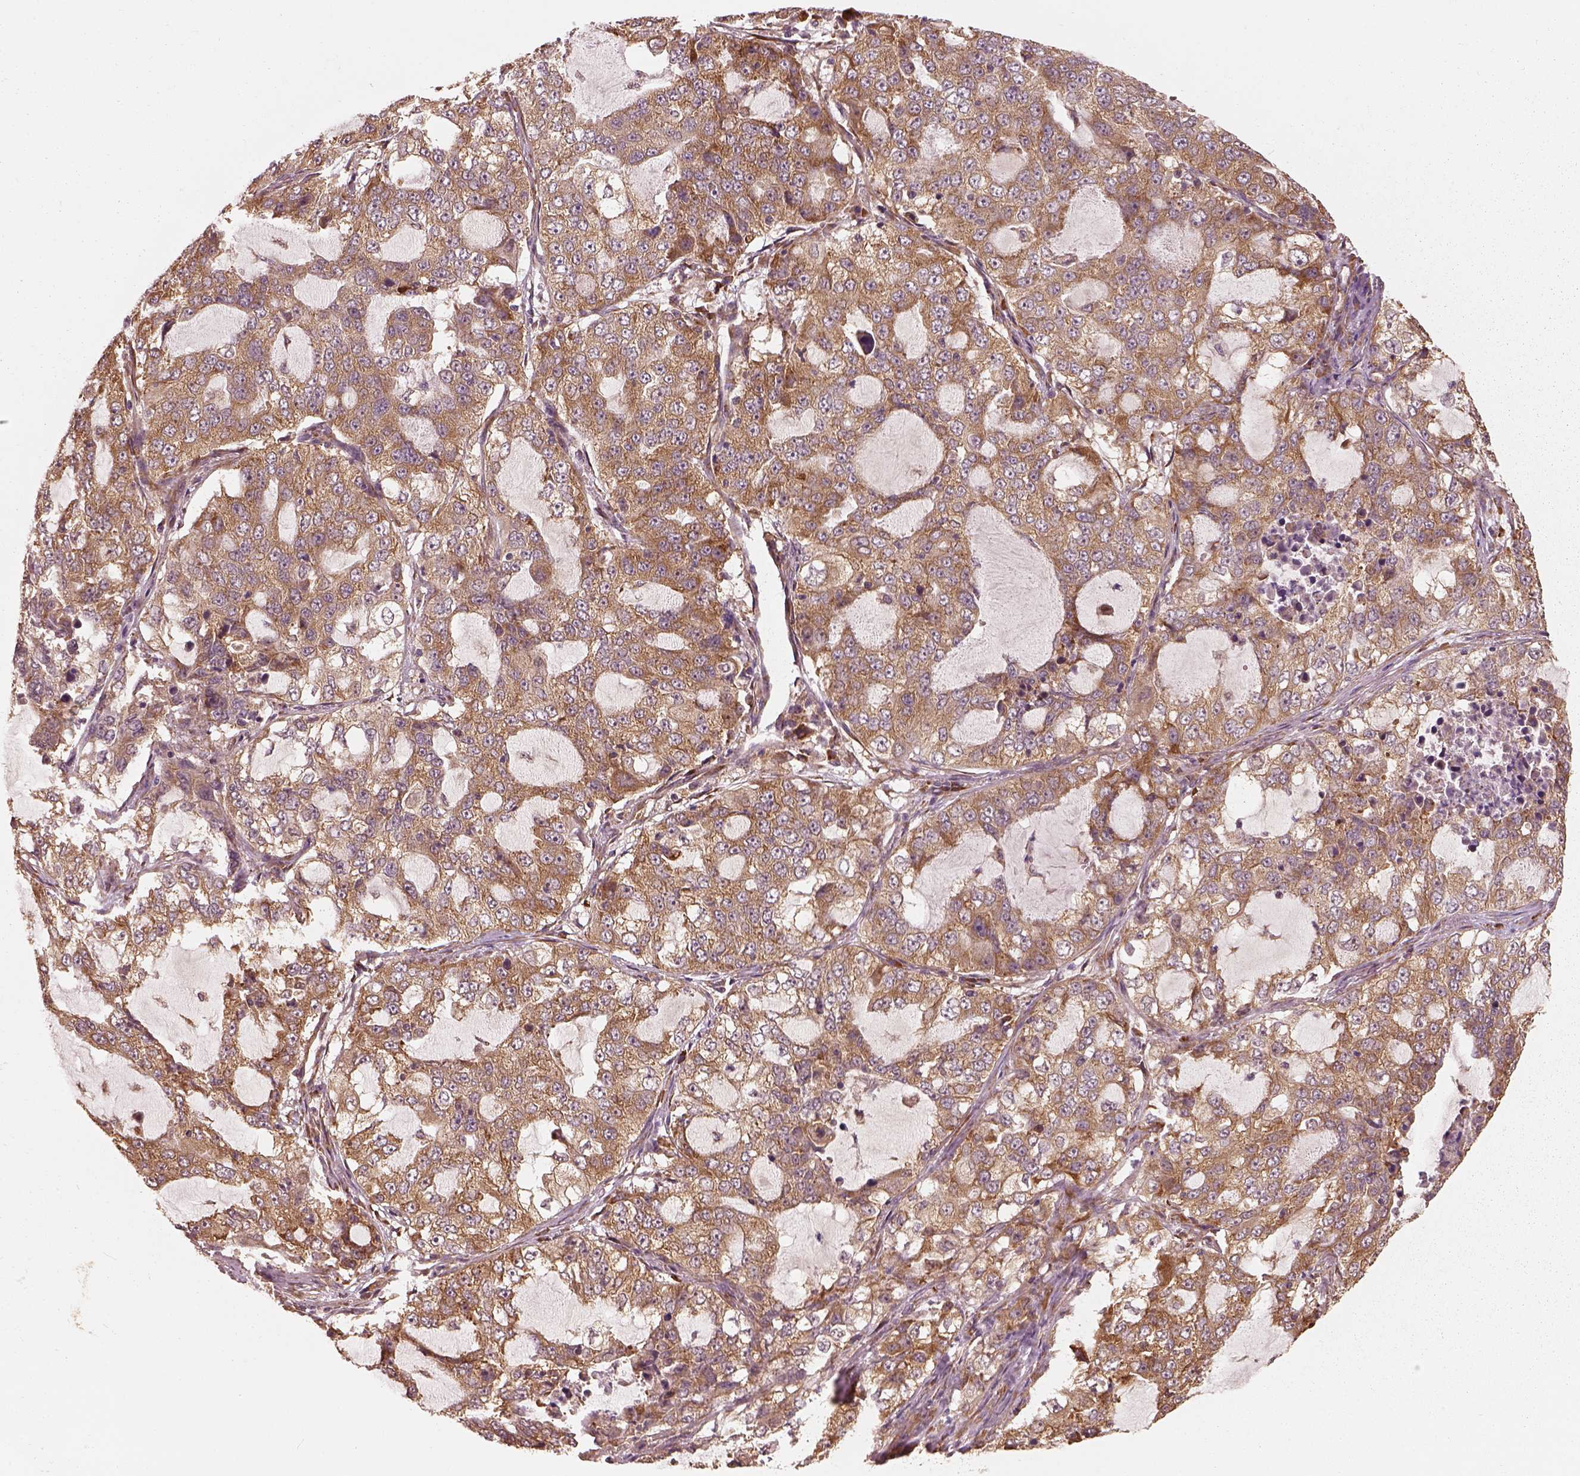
{"staining": {"intensity": "moderate", "quantity": ">75%", "location": "cytoplasmic/membranous"}, "tissue": "lung cancer", "cell_type": "Tumor cells", "image_type": "cancer", "snomed": [{"axis": "morphology", "description": "Adenocarcinoma, NOS"}, {"axis": "topography", "description": "Lung"}], "caption": "Immunohistochemical staining of human lung cancer exhibits medium levels of moderate cytoplasmic/membranous expression in about >75% of tumor cells.", "gene": "RPS5", "patient": {"sex": "female", "age": 61}}